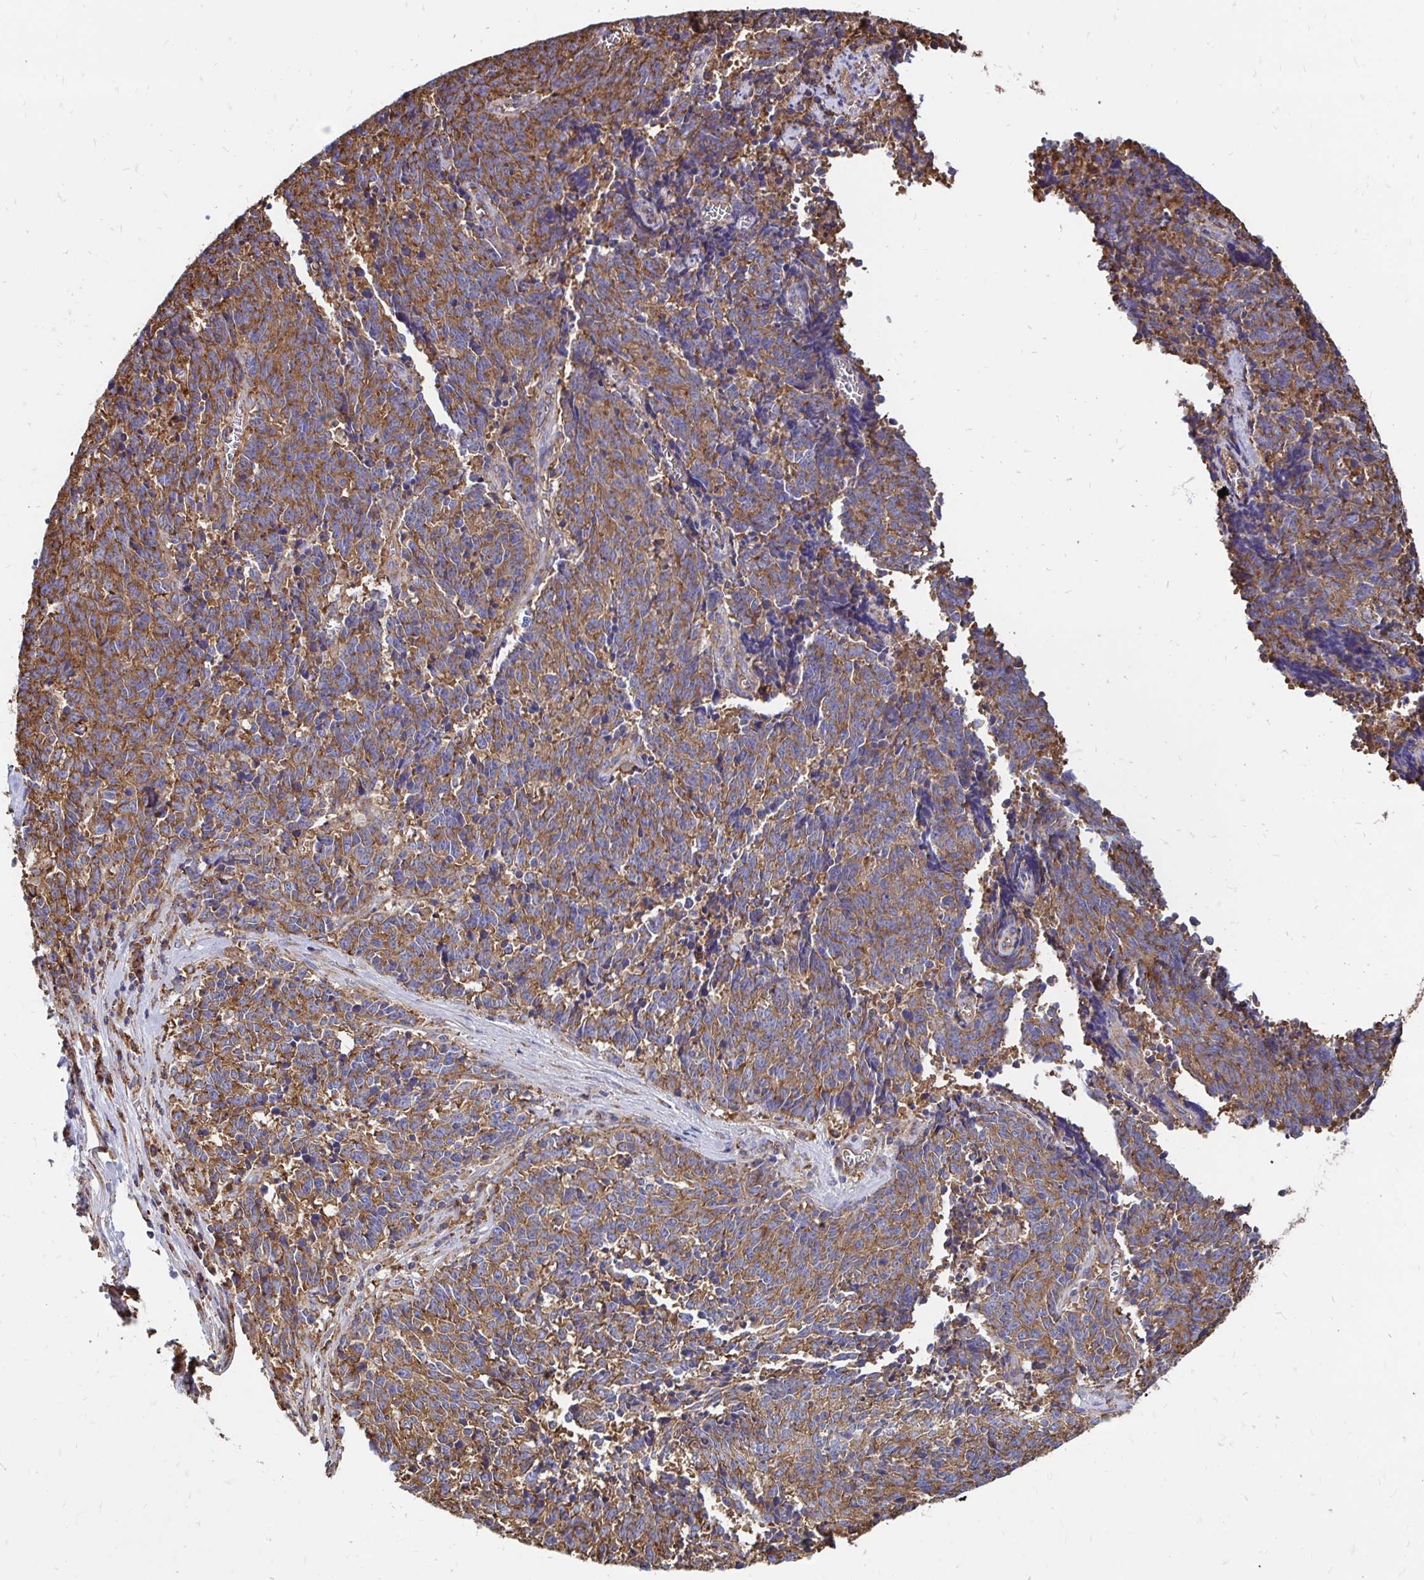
{"staining": {"intensity": "moderate", "quantity": ">75%", "location": "cytoplasmic/membranous"}, "tissue": "cervical cancer", "cell_type": "Tumor cells", "image_type": "cancer", "snomed": [{"axis": "morphology", "description": "Squamous cell carcinoma, NOS"}, {"axis": "topography", "description": "Cervix"}], "caption": "Moderate cytoplasmic/membranous positivity is identified in about >75% of tumor cells in cervical cancer.", "gene": "CLTC", "patient": {"sex": "female", "age": 29}}